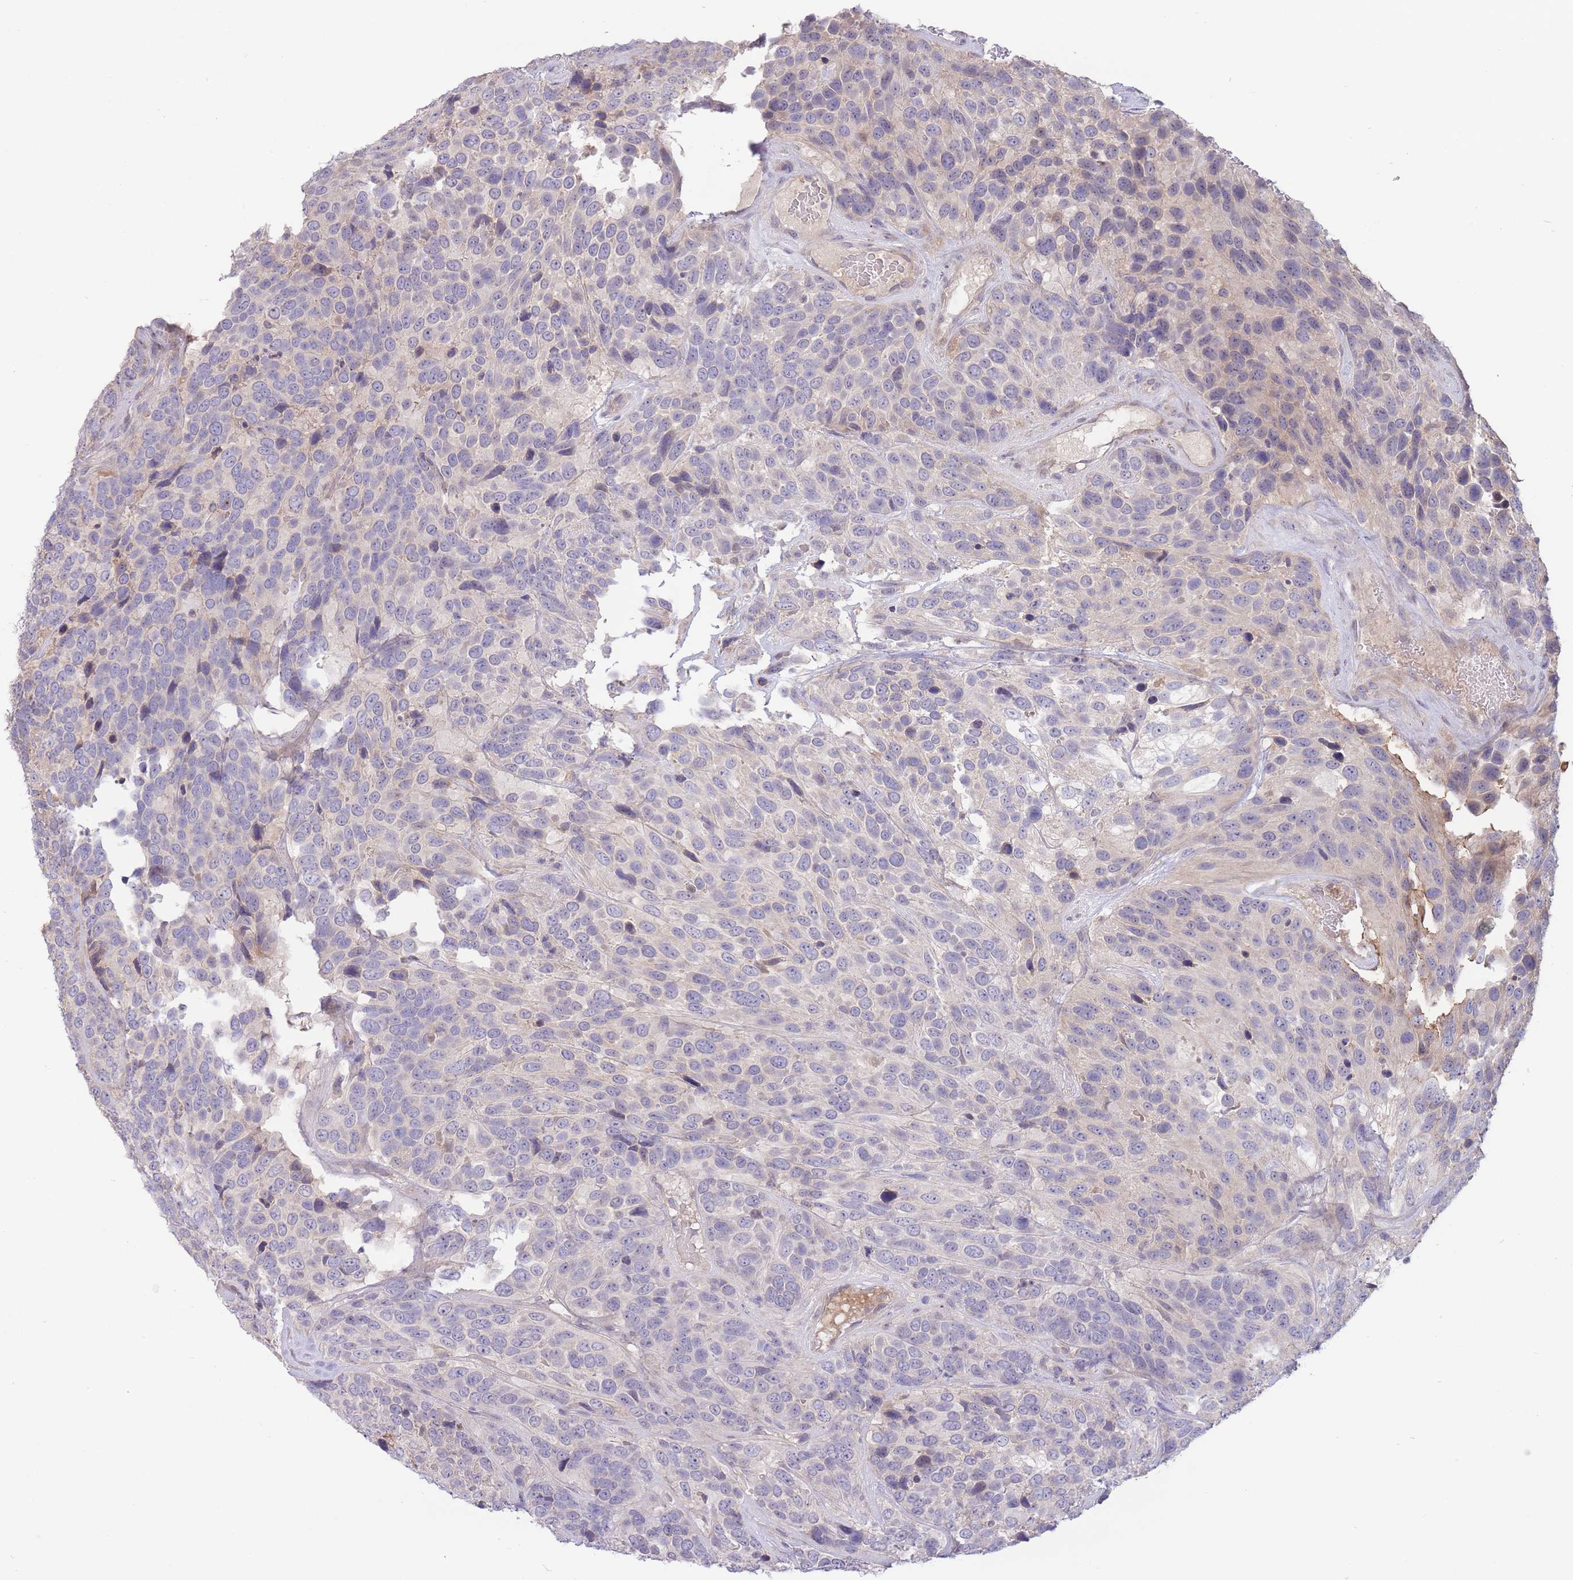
{"staining": {"intensity": "negative", "quantity": "none", "location": "none"}, "tissue": "urothelial cancer", "cell_type": "Tumor cells", "image_type": "cancer", "snomed": [{"axis": "morphology", "description": "Urothelial carcinoma, High grade"}, {"axis": "topography", "description": "Urinary bladder"}], "caption": "IHC photomicrograph of neoplastic tissue: human urothelial cancer stained with DAB (3,3'-diaminobenzidine) exhibits no significant protein positivity in tumor cells.", "gene": "ZNF304", "patient": {"sex": "female", "age": 70}}